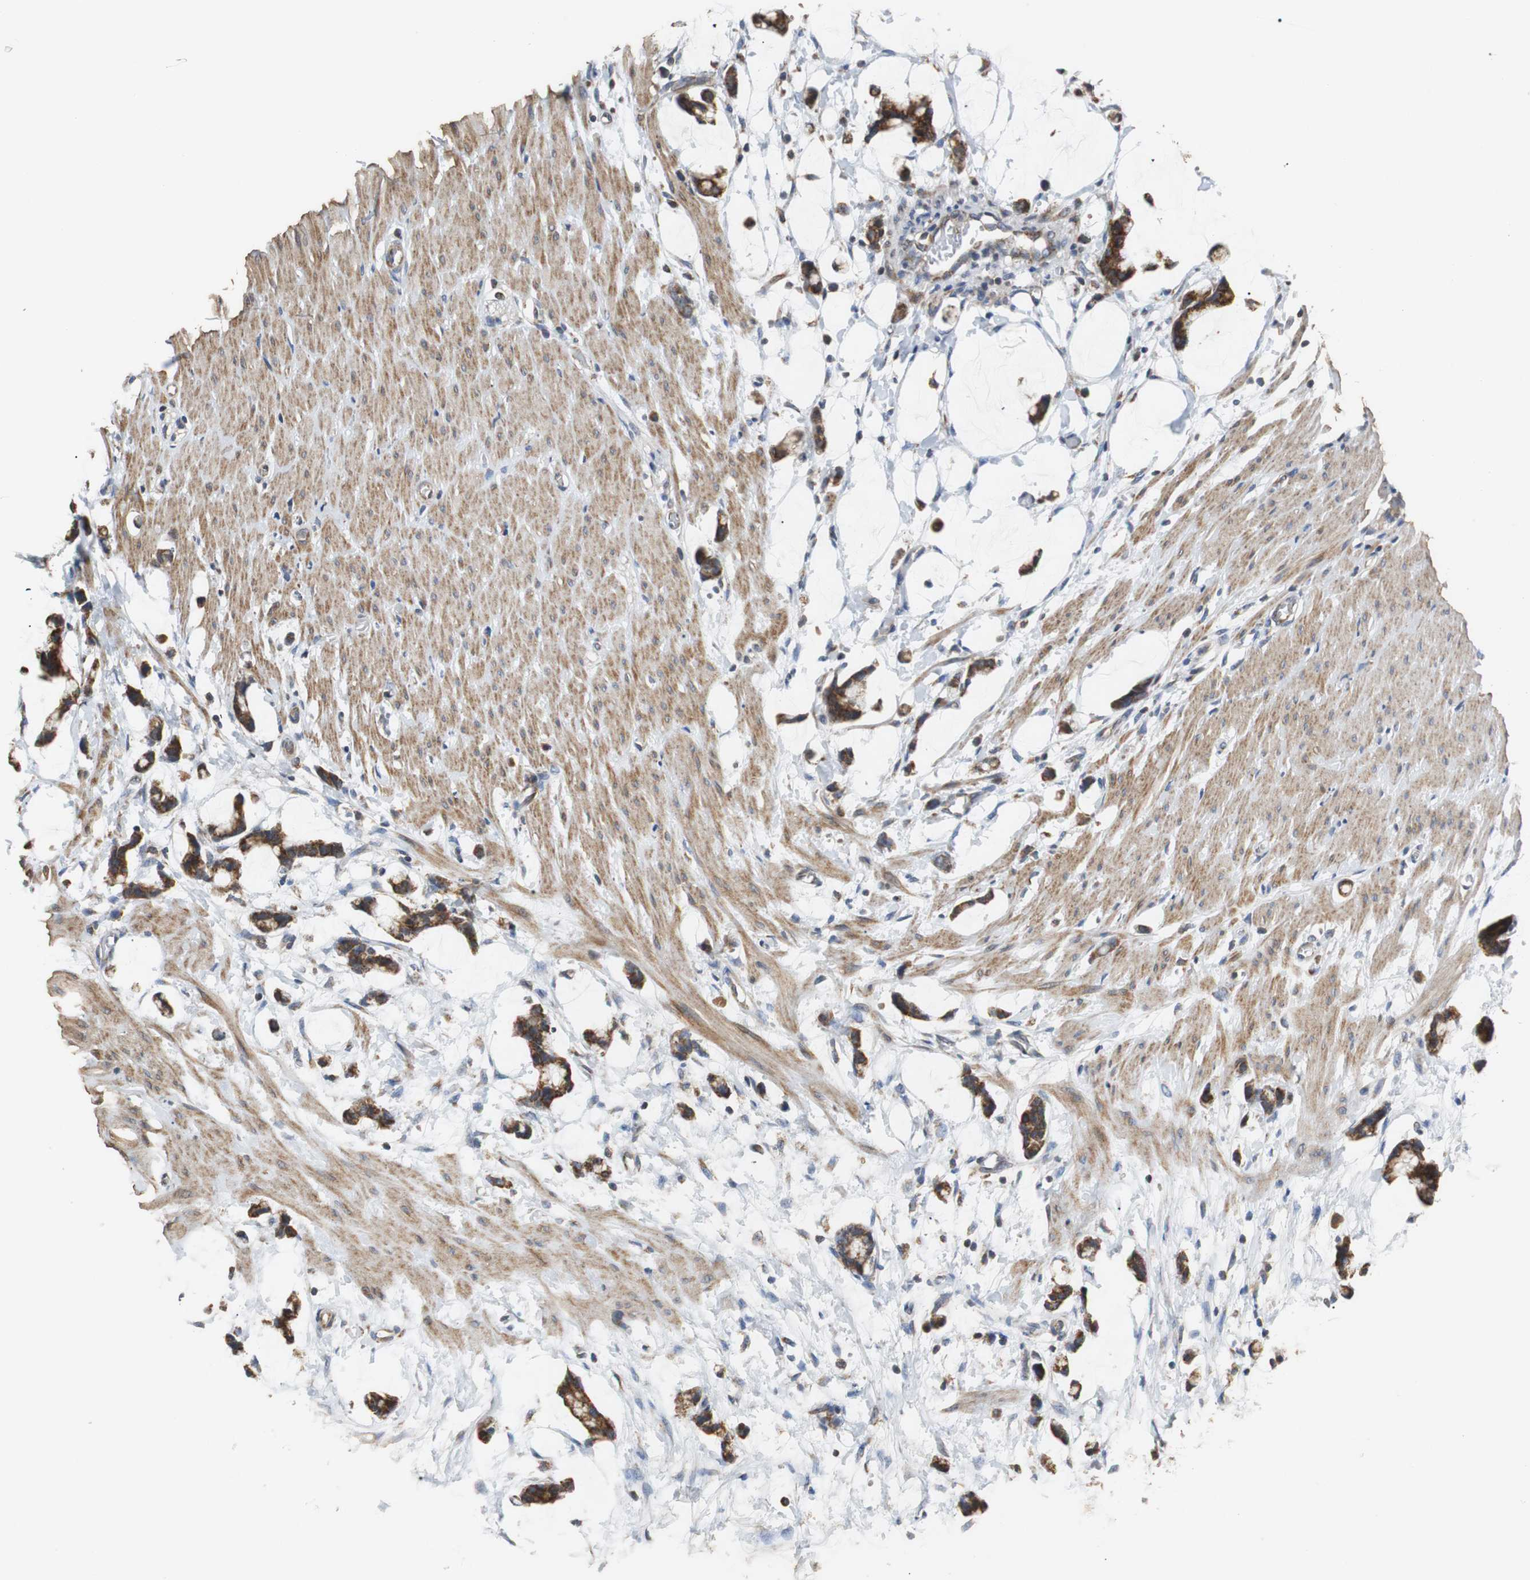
{"staining": {"intensity": "strong", "quantity": ">75%", "location": "cytoplasmic/membranous"}, "tissue": "colorectal cancer", "cell_type": "Tumor cells", "image_type": "cancer", "snomed": [{"axis": "morphology", "description": "Adenocarcinoma, NOS"}, {"axis": "topography", "description": "Colon"}], "caption": "Human colorectal cancer stained with a brown dye displays strong cytoplasmic/membranous positive staining in about >75% of tumor cells.", "gene": "HMGCL", "patient": {"sex": "male", "age": 14}}